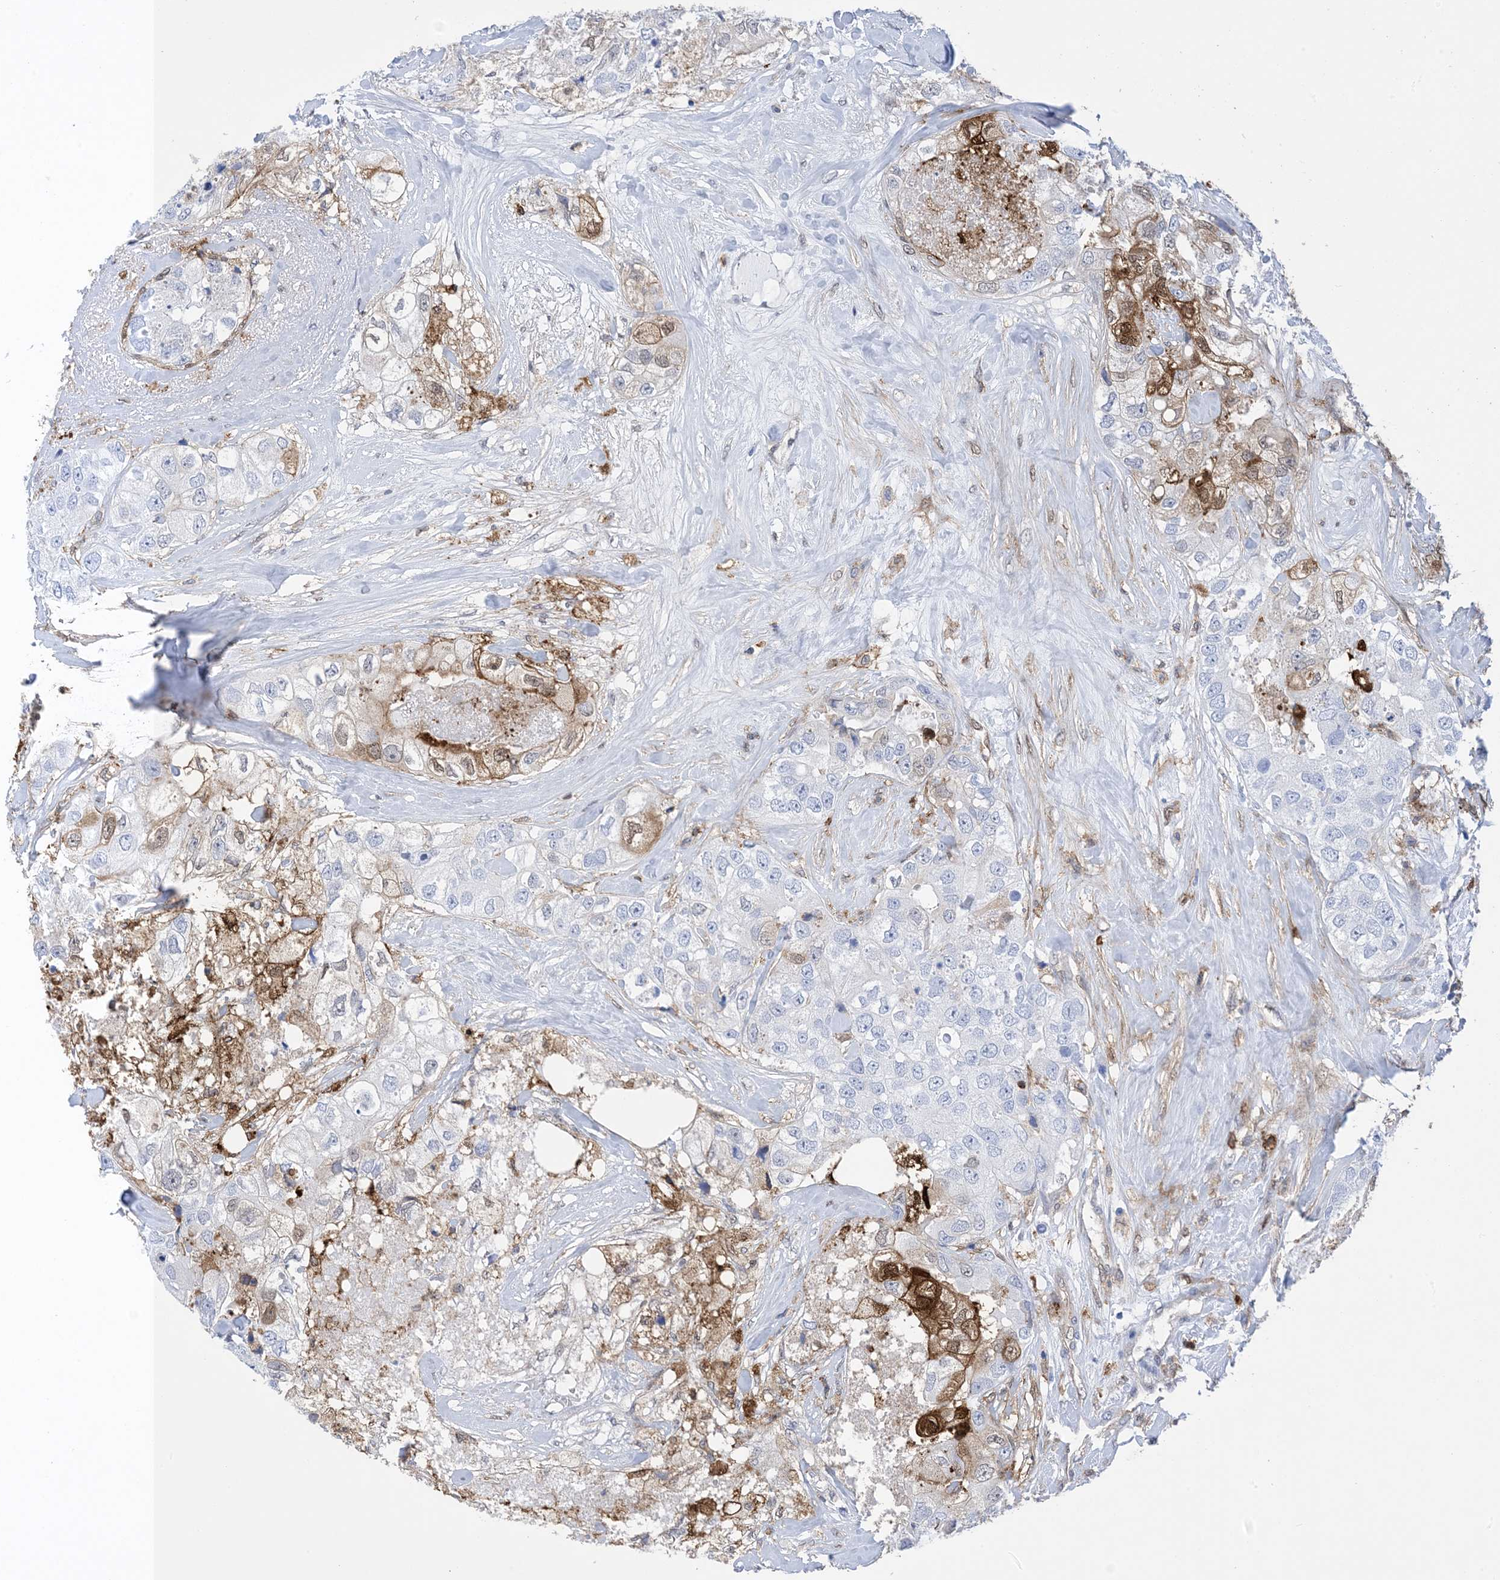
{"staining": {"intensity": "moderate", "quantity": "<25%", "location": "cytoplasmic/membranous,nuclear"}, "tissue": "breast cancer", "cell_type": "Tumor cells", "image_type": "cancer", "snomed": [{"axis": "morphology", "description": "Duct carcinoma"}, {"axis": "topography", "description": "Breast"}], "caption": "Tumor cells exhibit low levels of moderate cytoplasmic/membranous and nuclear positivity in about <25% of cells in breast cancer (infiltrating ductal carcinoma).", "gene": "ANXA1", "patient": {"sex": "female", "age": 62}}